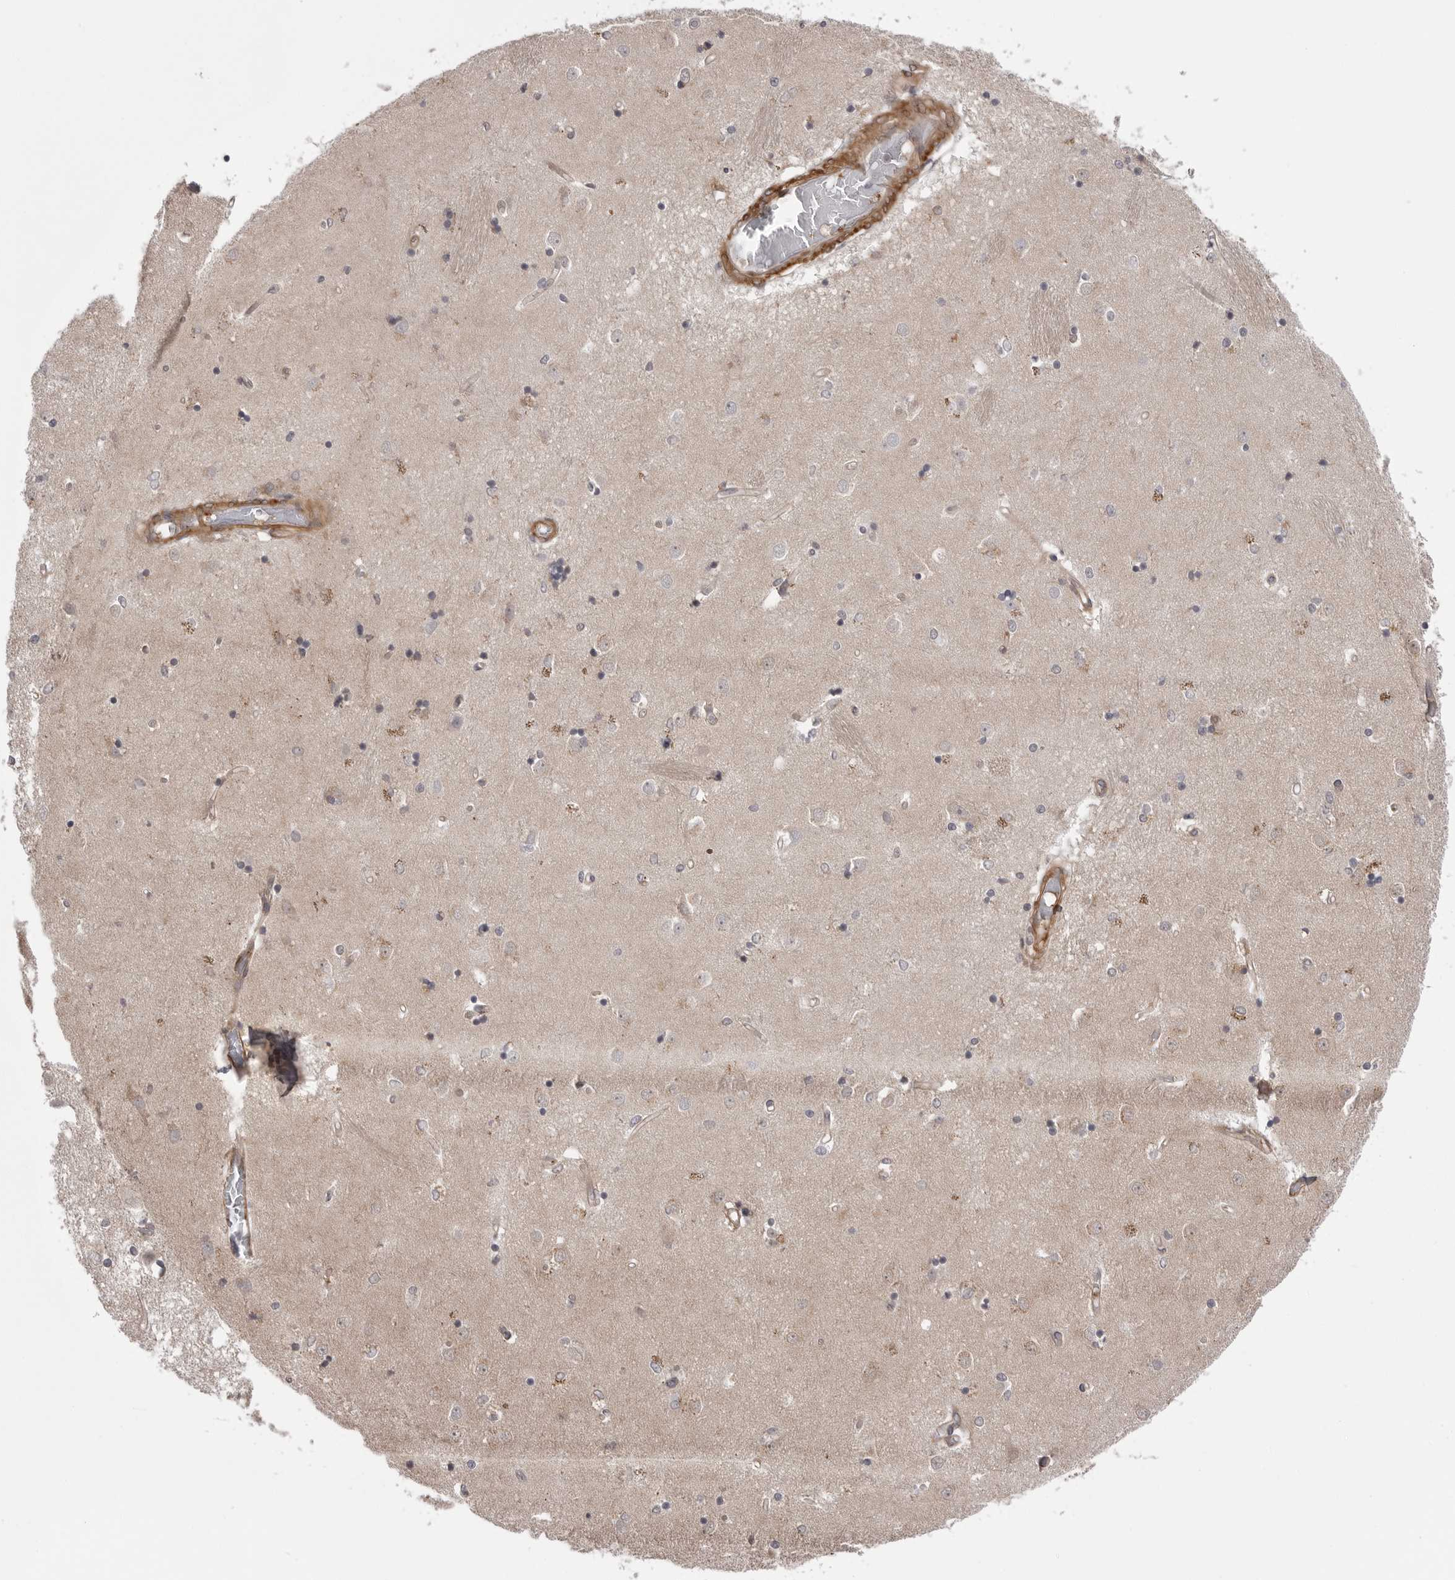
{"staining": {"intensity": "negative", "quantity": "none", "location": "none"}, "tissue": "caudate", "cell_type": "Glial cells", "image_type": "normal", "snomed": [{"axis": "morphology", "description": "Normal tissue, NOS"}, {"axis": "topography", "description": "Lateral ventricle wall"}], "caption": "Immunohistochemical staining of normal caudate exhibits no significant expression in glial cells. The staining was performed using DAB (3,3'-diaminobenzidine) to visualize the protein expression in brown, while the nuclei were stained in blue with hematoxylin (Magnification: 20x).", "gene": "SCP2", "patient": {"sex": "male", "age": 45}}